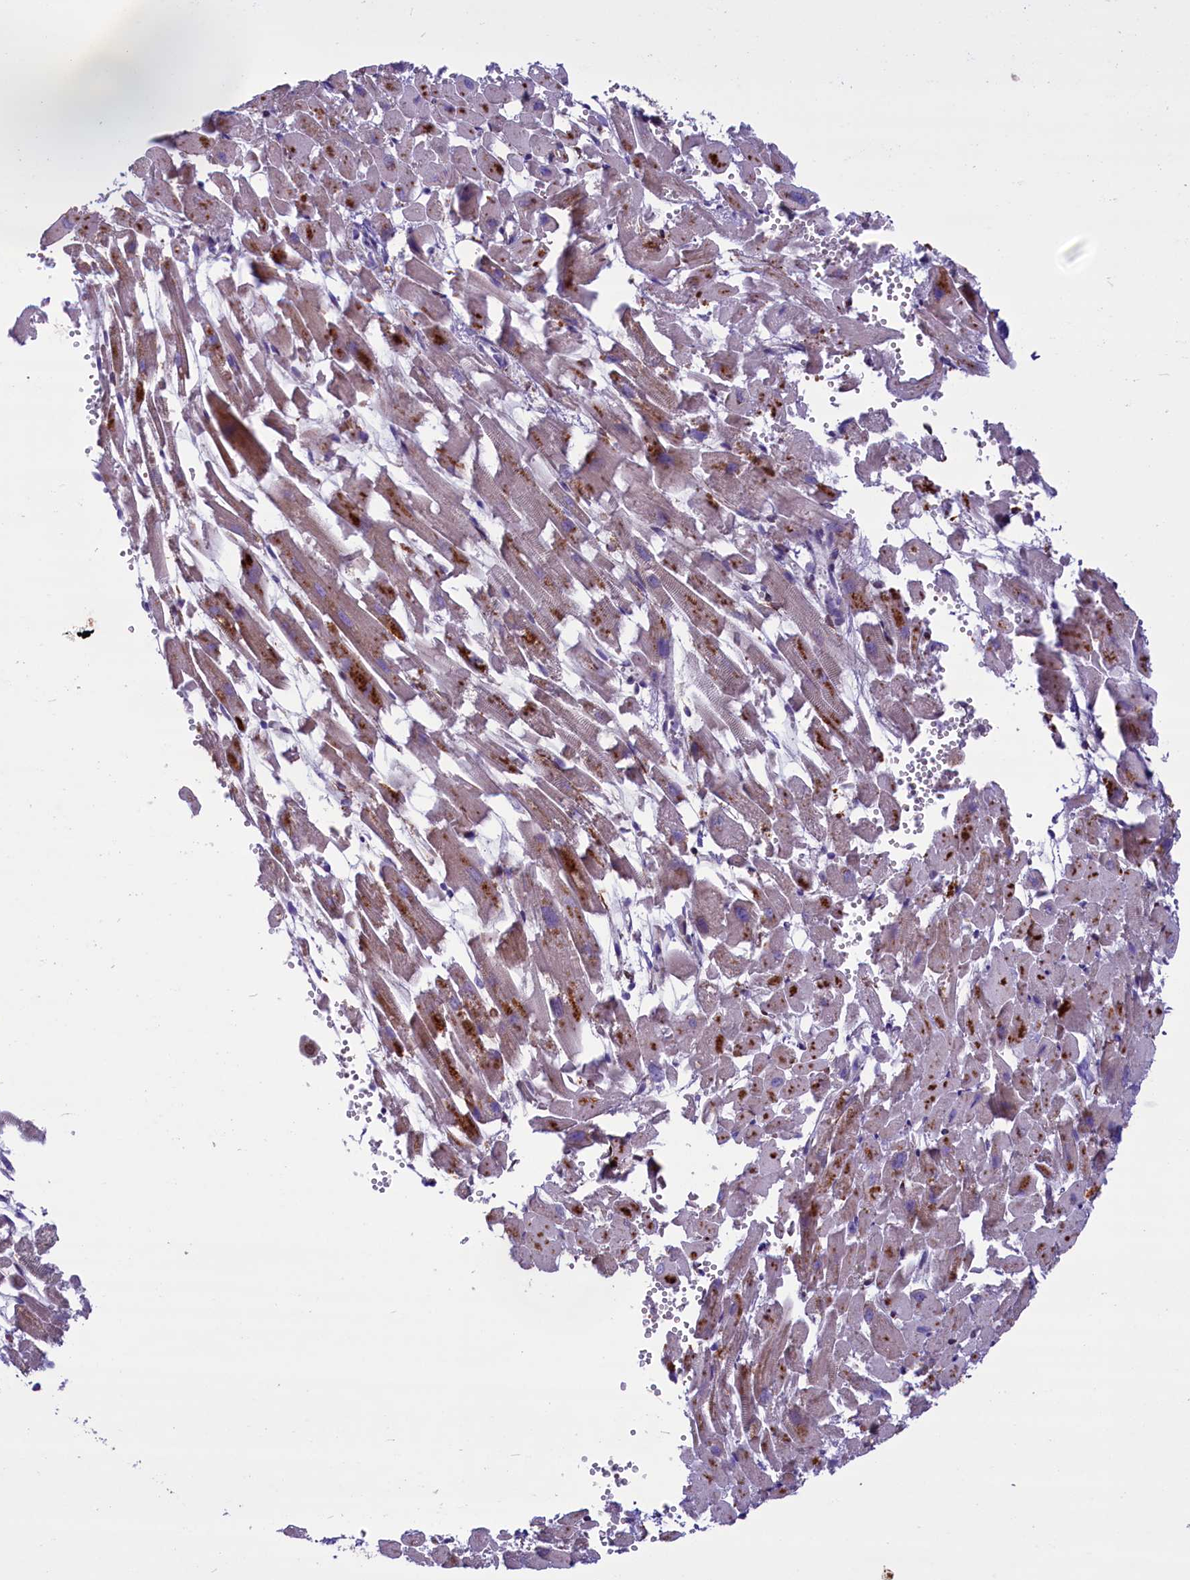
{"staining": {"intensity": "moderate", "quantity": "25%-75%", "location": "cytoplasmic/membranous"}, "tissue": "heart muscle", "cell_type": "Cardiomyocytes", "image_type": "normal", "snomed": [{"axis": "morphology", "description": "Normal tissue, NOS"}, {"axis": "topography", "description": "Heart"}], "caption": "Protein staining of benign heart muscle exhibits moderate cytoplasmic/membranous expression in about 25%-75% of cardiomyocytes.", "gene": "MIEF2", "patient": {"sex": "female", "age": 64}}